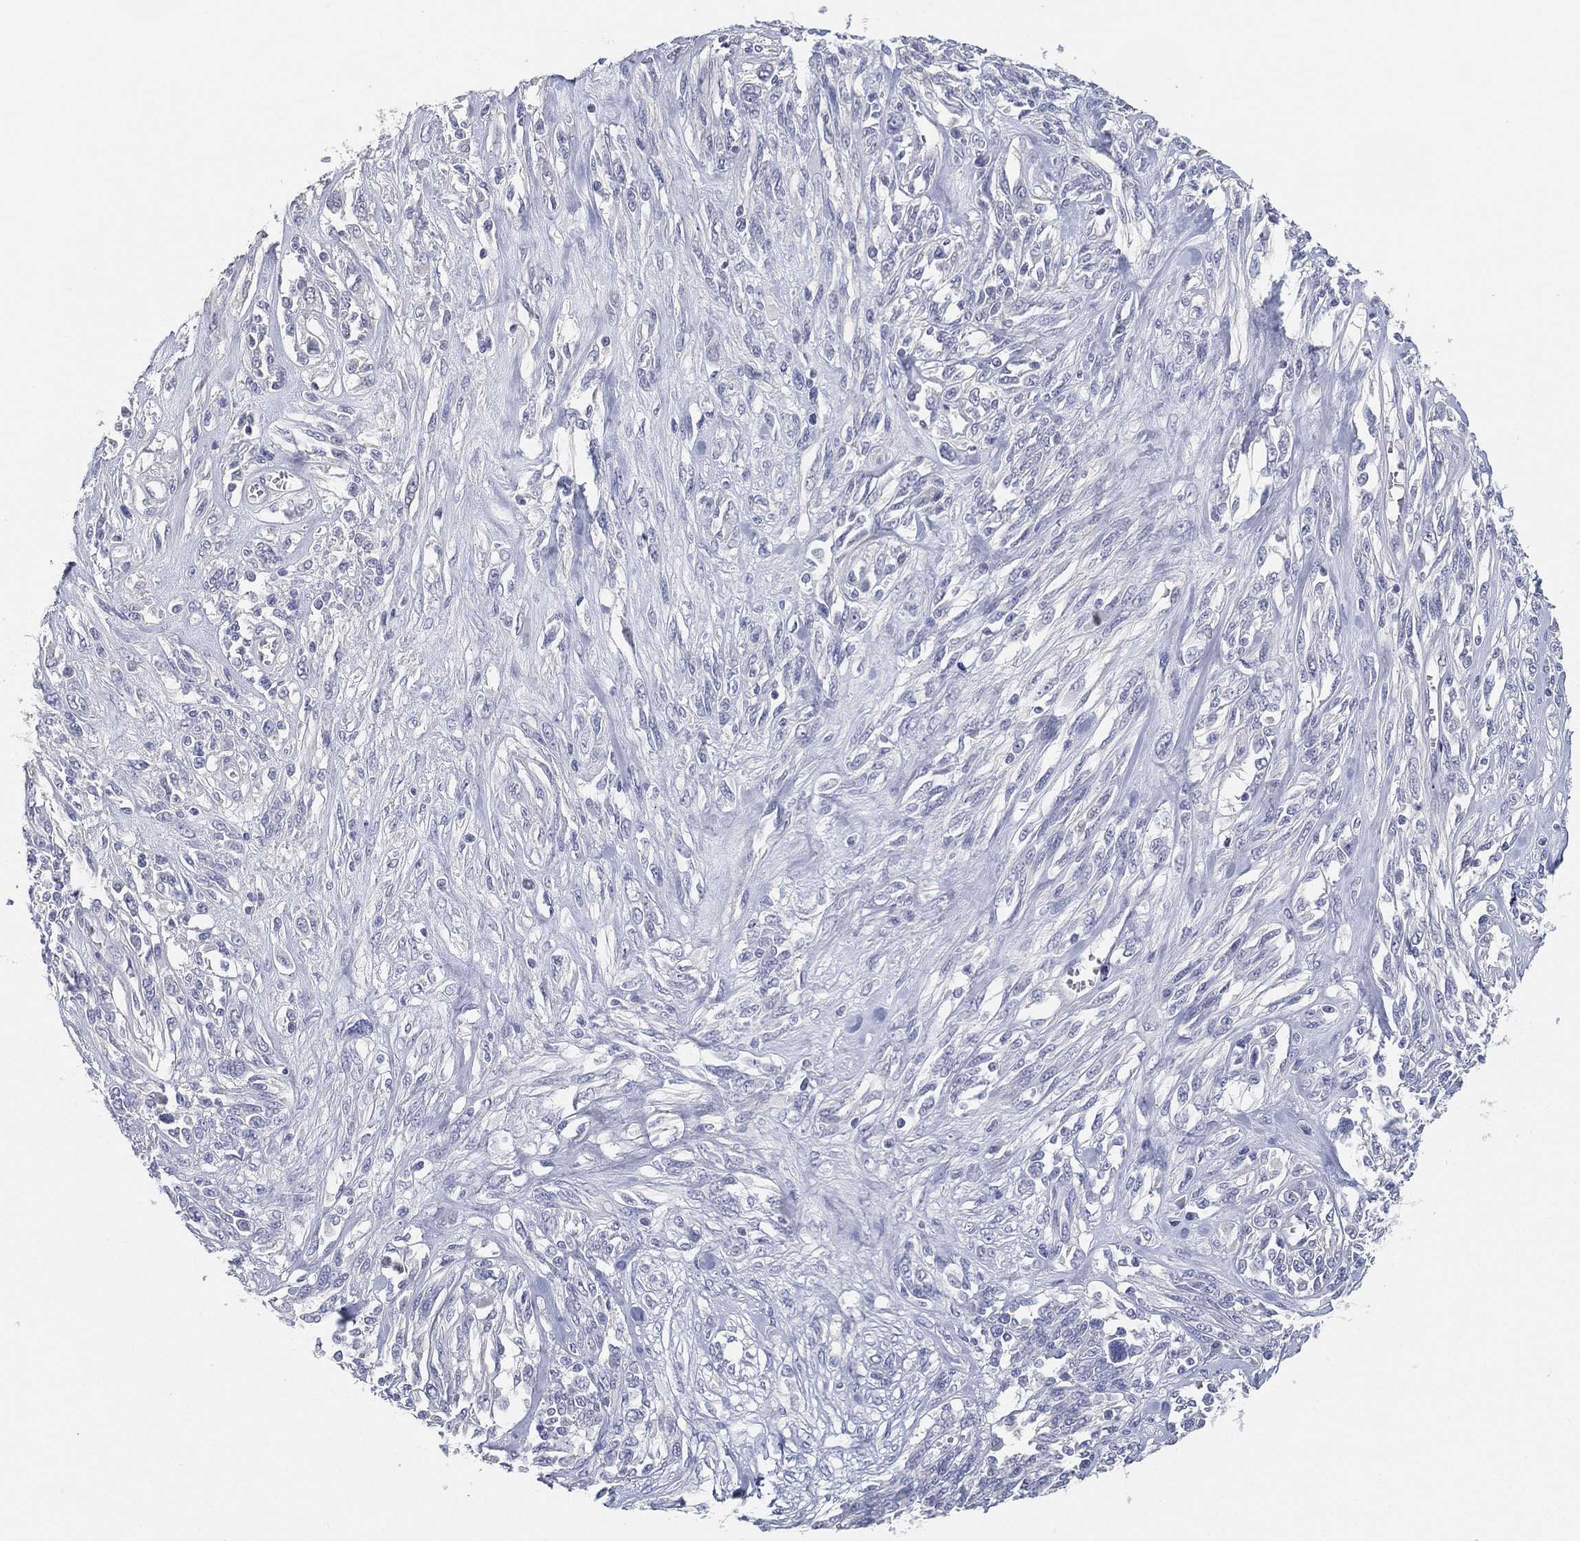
{"staining": {"intensity": "negative", "quantity": "none", "location": "none"}, "tissue": "melanoma", "cell_type": "Tumor cells", "image_type": "cancer", "snomed": [{"axis": "morphology", "description": "Malignant melanoma, NOS"}, {"axis": "topography", "description": "Skin"}], "caption": "The micrograph displays no staining of tumor cells in melanoma.", "gene": "FAM187B", "patient": {"sex": "female", "age": 91}}